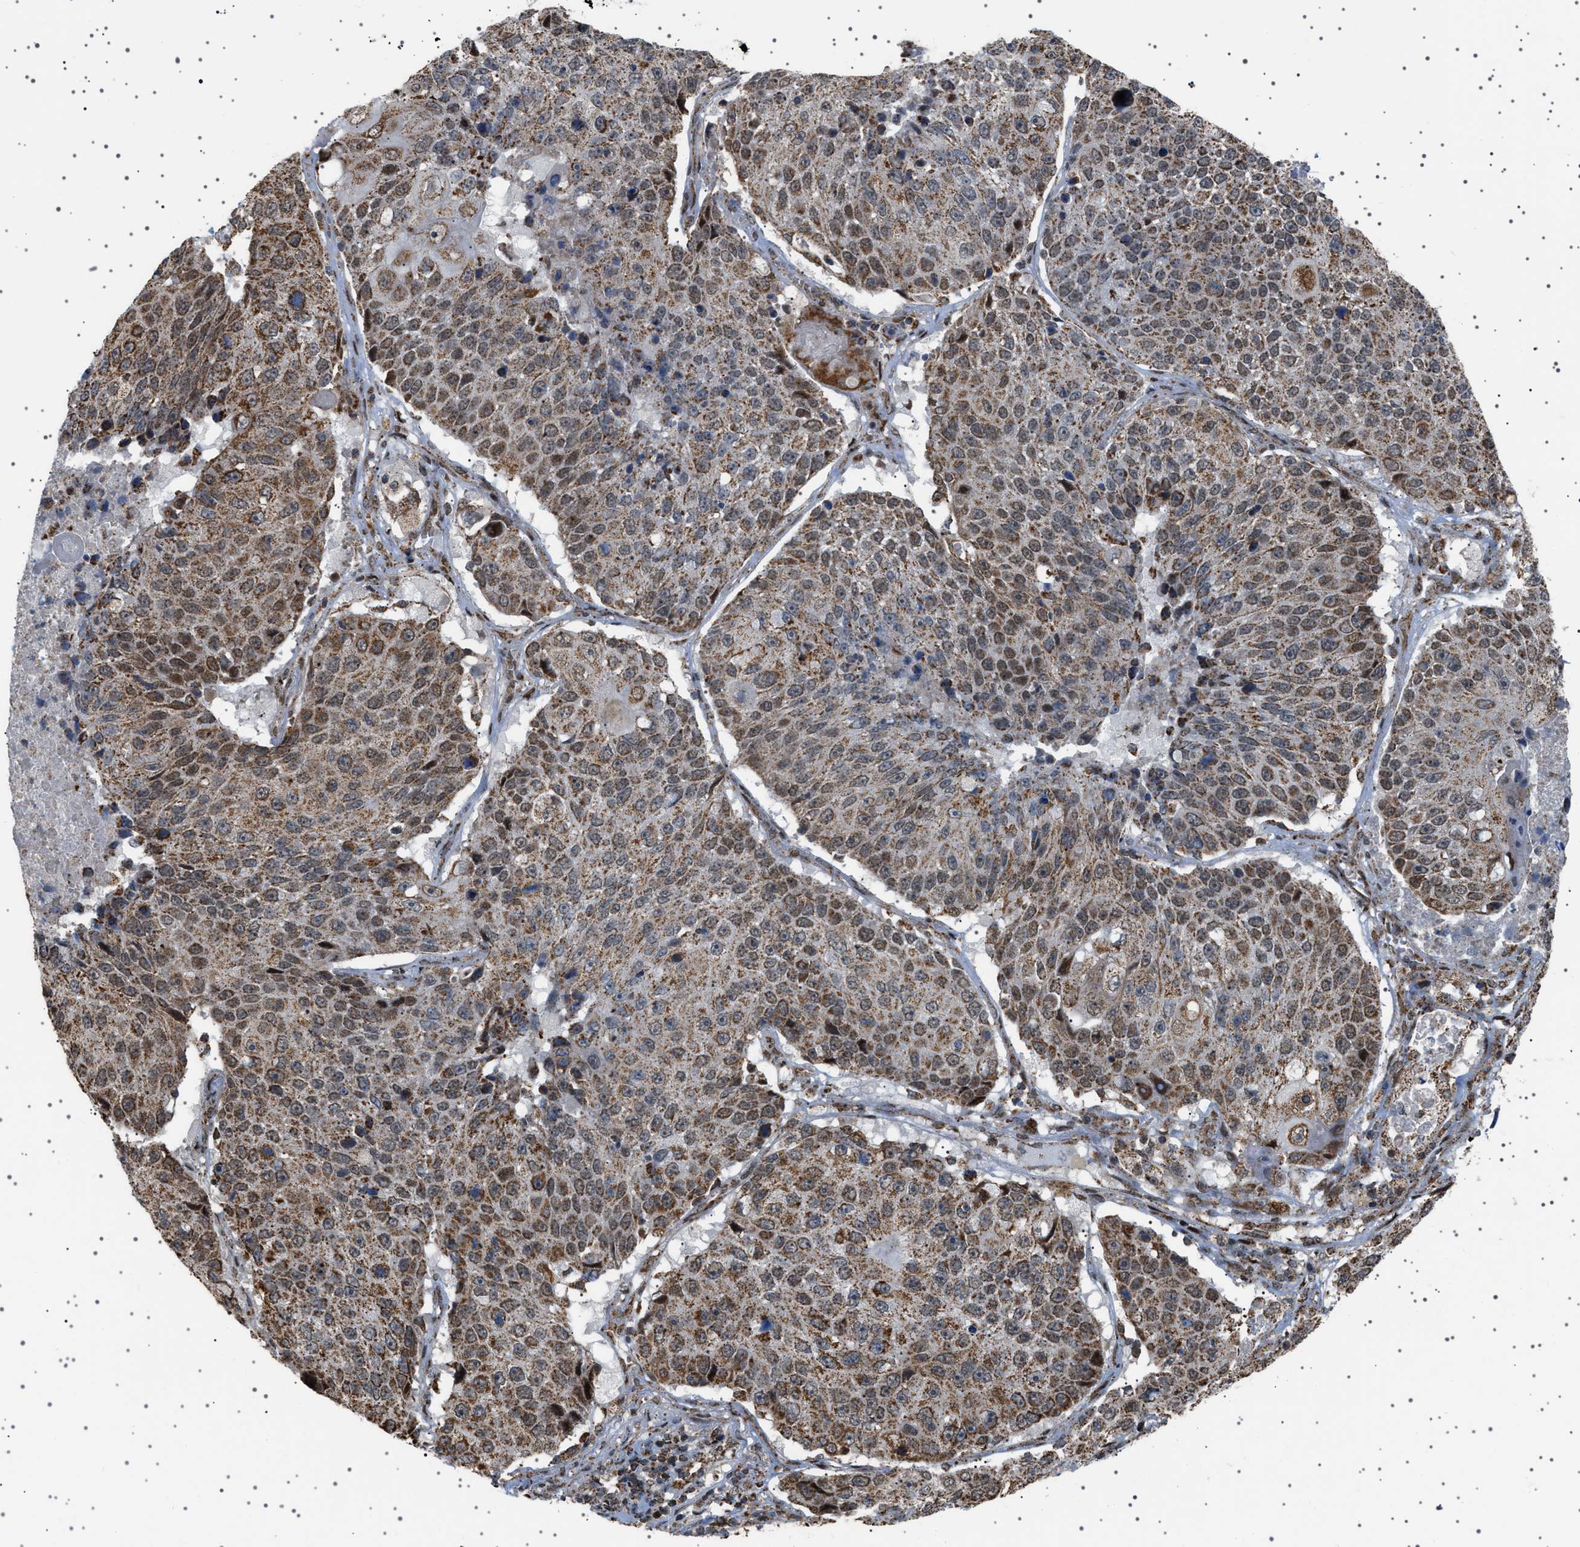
{"staining": {"intensity": "moderate", "quantity": ">75%", "location": "cytoplasmic/membranous,nuclear"}, "tissue": "lung cancer", "cell_type": "Tumor cells", "image_type": "cancer", "snomed": [{"axis": "morphology", "description": "Squamous cell carcinoma, NOS"}, {"axis": "topography", "description": "Lung"}], "caption": "This histopathology image demonstrates IHC staining of human squamous cell carcinoma (lung), with medium moderate cytoplasmic/membranous and nuclear expression in about >75% of tumor cells.", "gene": "MELK", "patient": {"sex": "male", "age": 61}}